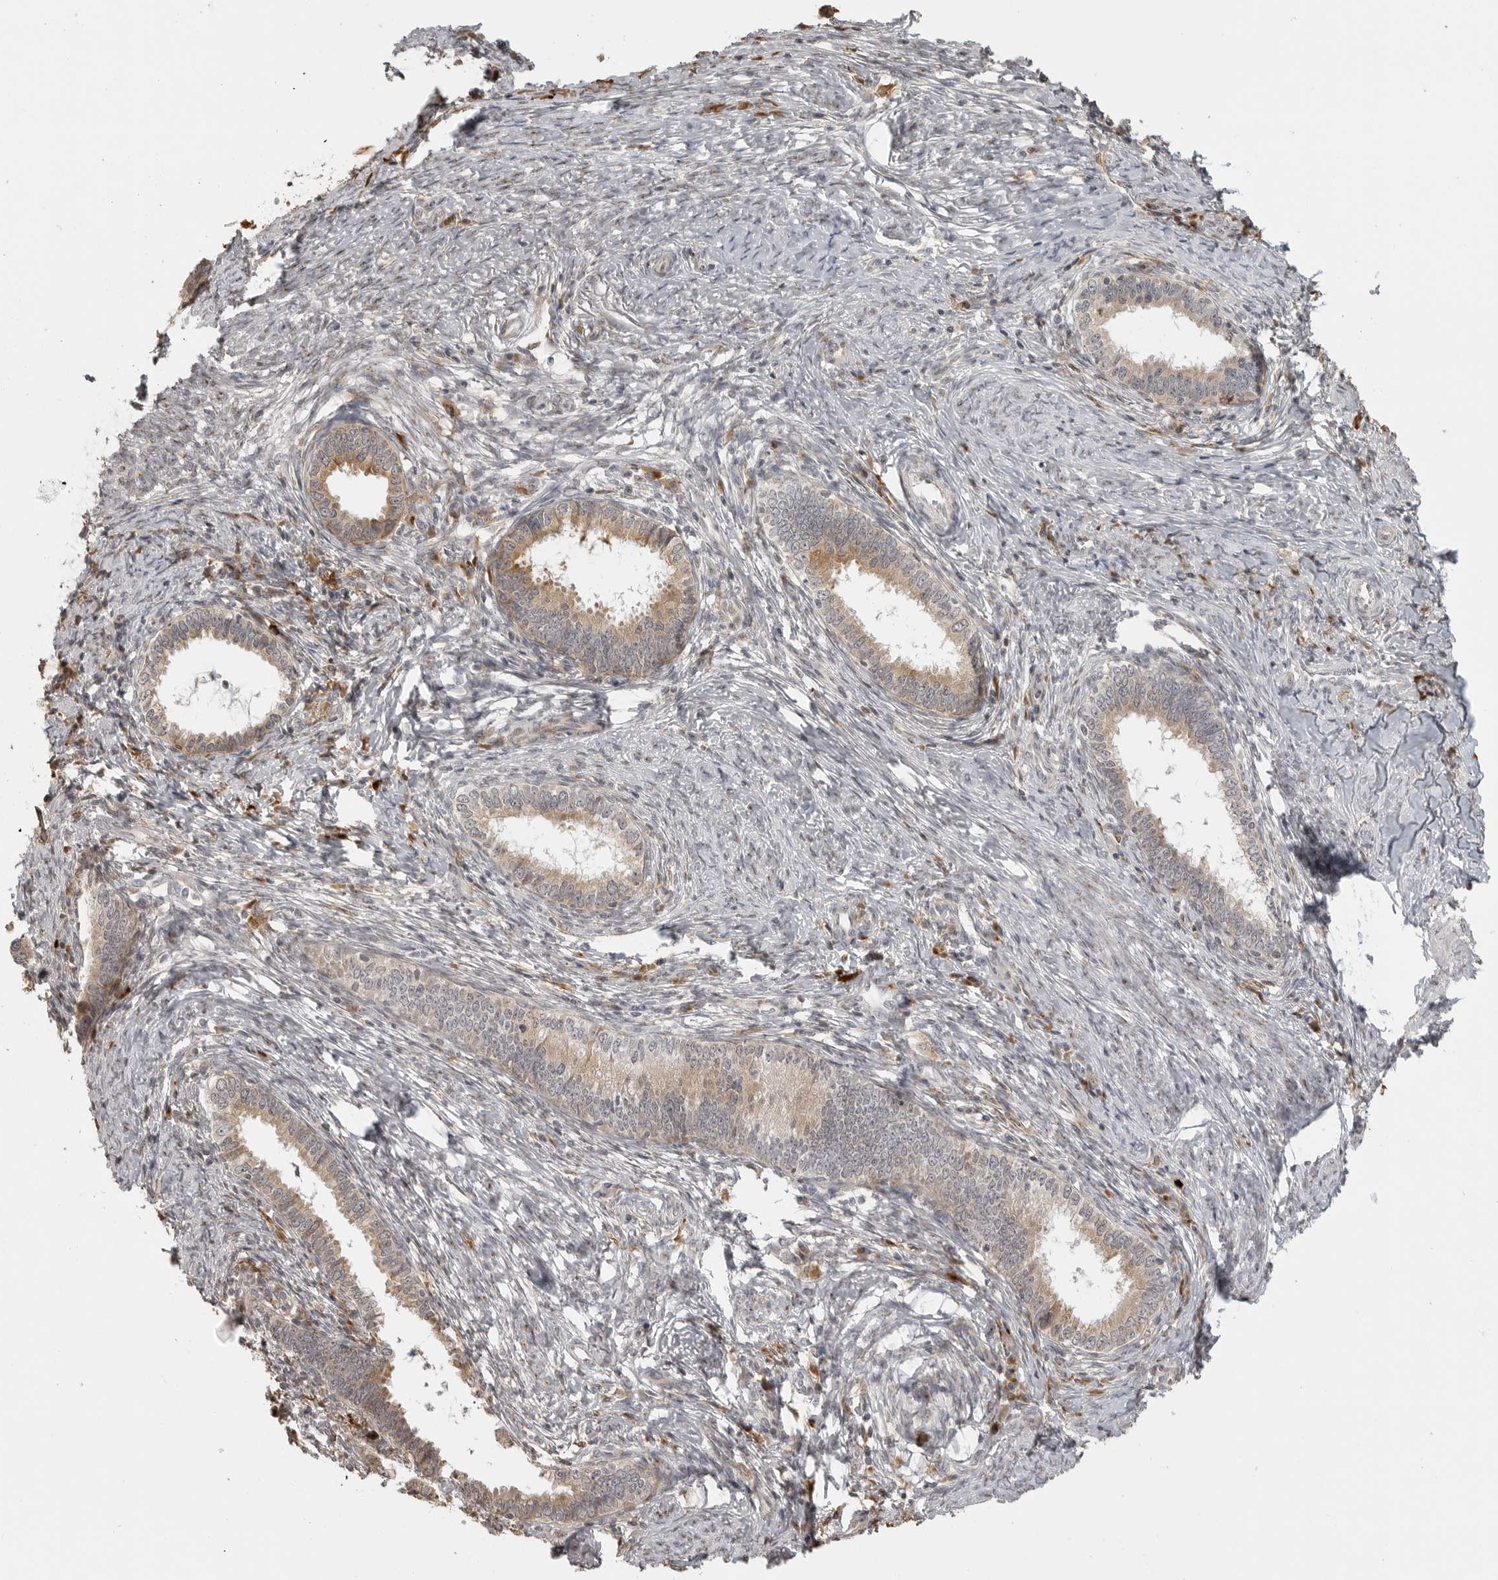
{"staining": {"intensity": "moderate", "quantity": ">75%", "location": "cytoplasmic/membranous"}, "tissue": "cervical cancer", "cell_type": "Tumor cells", "image_type": "cancer", "snomed": [{"axis": "morphology", "description": "Adenocarcinoma, NOS"}, {"axis": "topography", "description": "Cervix"}], "caption": "Cervical cancer (adenocarcinoma) stained for a protein exhibits moderate cytoplasmic/membranous positivity in tumor cells.", "gene": "IDO1", "patient": {"sex": "female", "age": 36}}